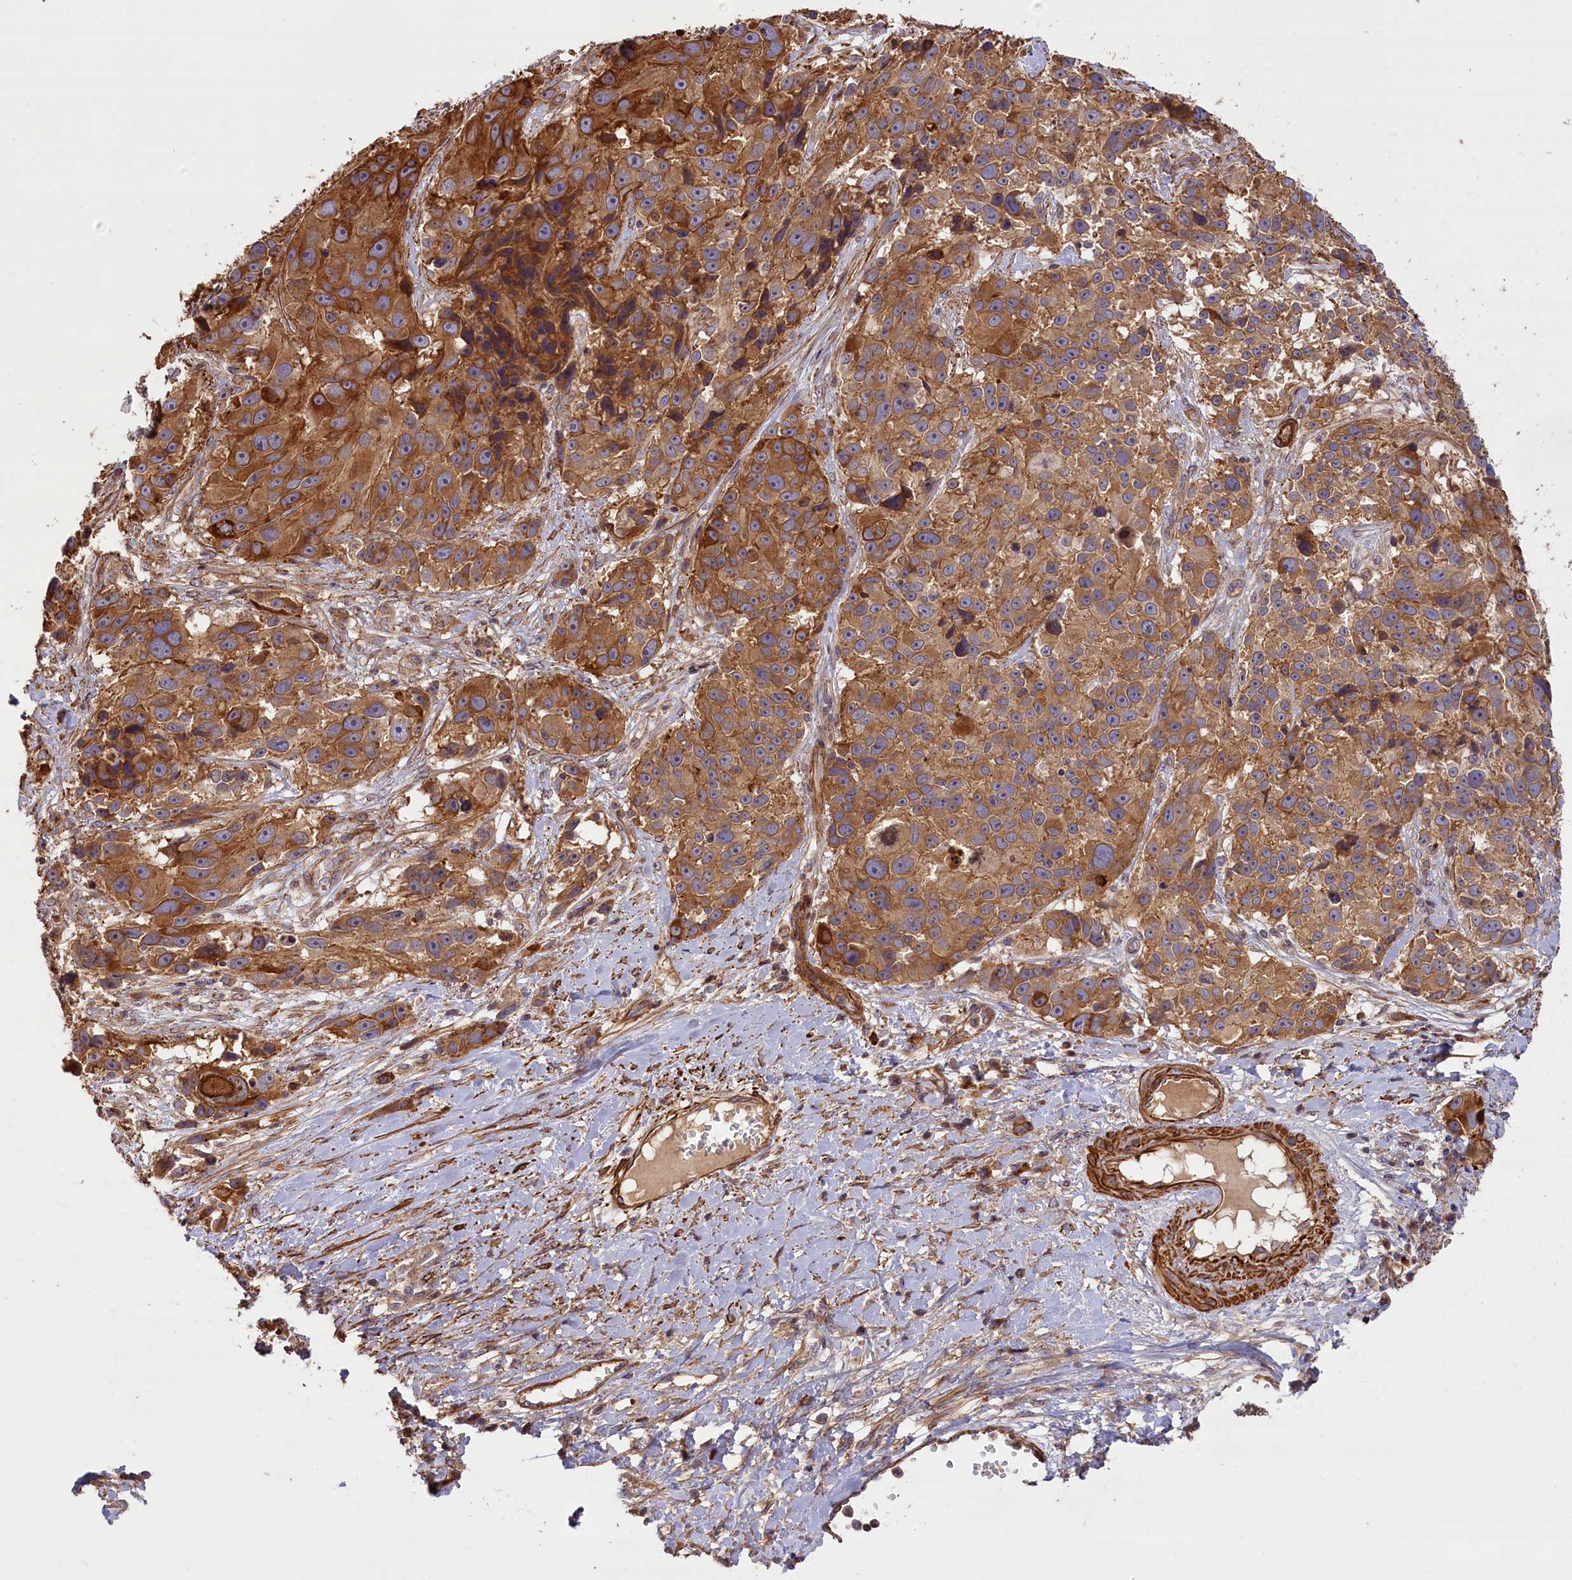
{"staining": {"intensity": "moderate", "quantity": ">75%", "location": "cytoplasmic/membranous"}, "tissue": "melanoma", "cell_type": "Tumor cells", "image_type": "cancer", "snomed": [{"axis": "morphology", "description": "Malignant melanoma, NOS"}, {"axis": "topography", "description": "Skin"}], "caption": "Immunohistochemistry (IHC) (DAB) staining of human malignant melanoma exhibits moderate cytoplasmic/membranous protein positivity in about >75% of tumor cells. The staining was performed using DAB to visualize the protein expression in brown, while the nuclei were stained in blue with hematoxylin (Magnification: 20x).", "gene": "FUZ", "patient": {"sex": "male", "age": 84}}